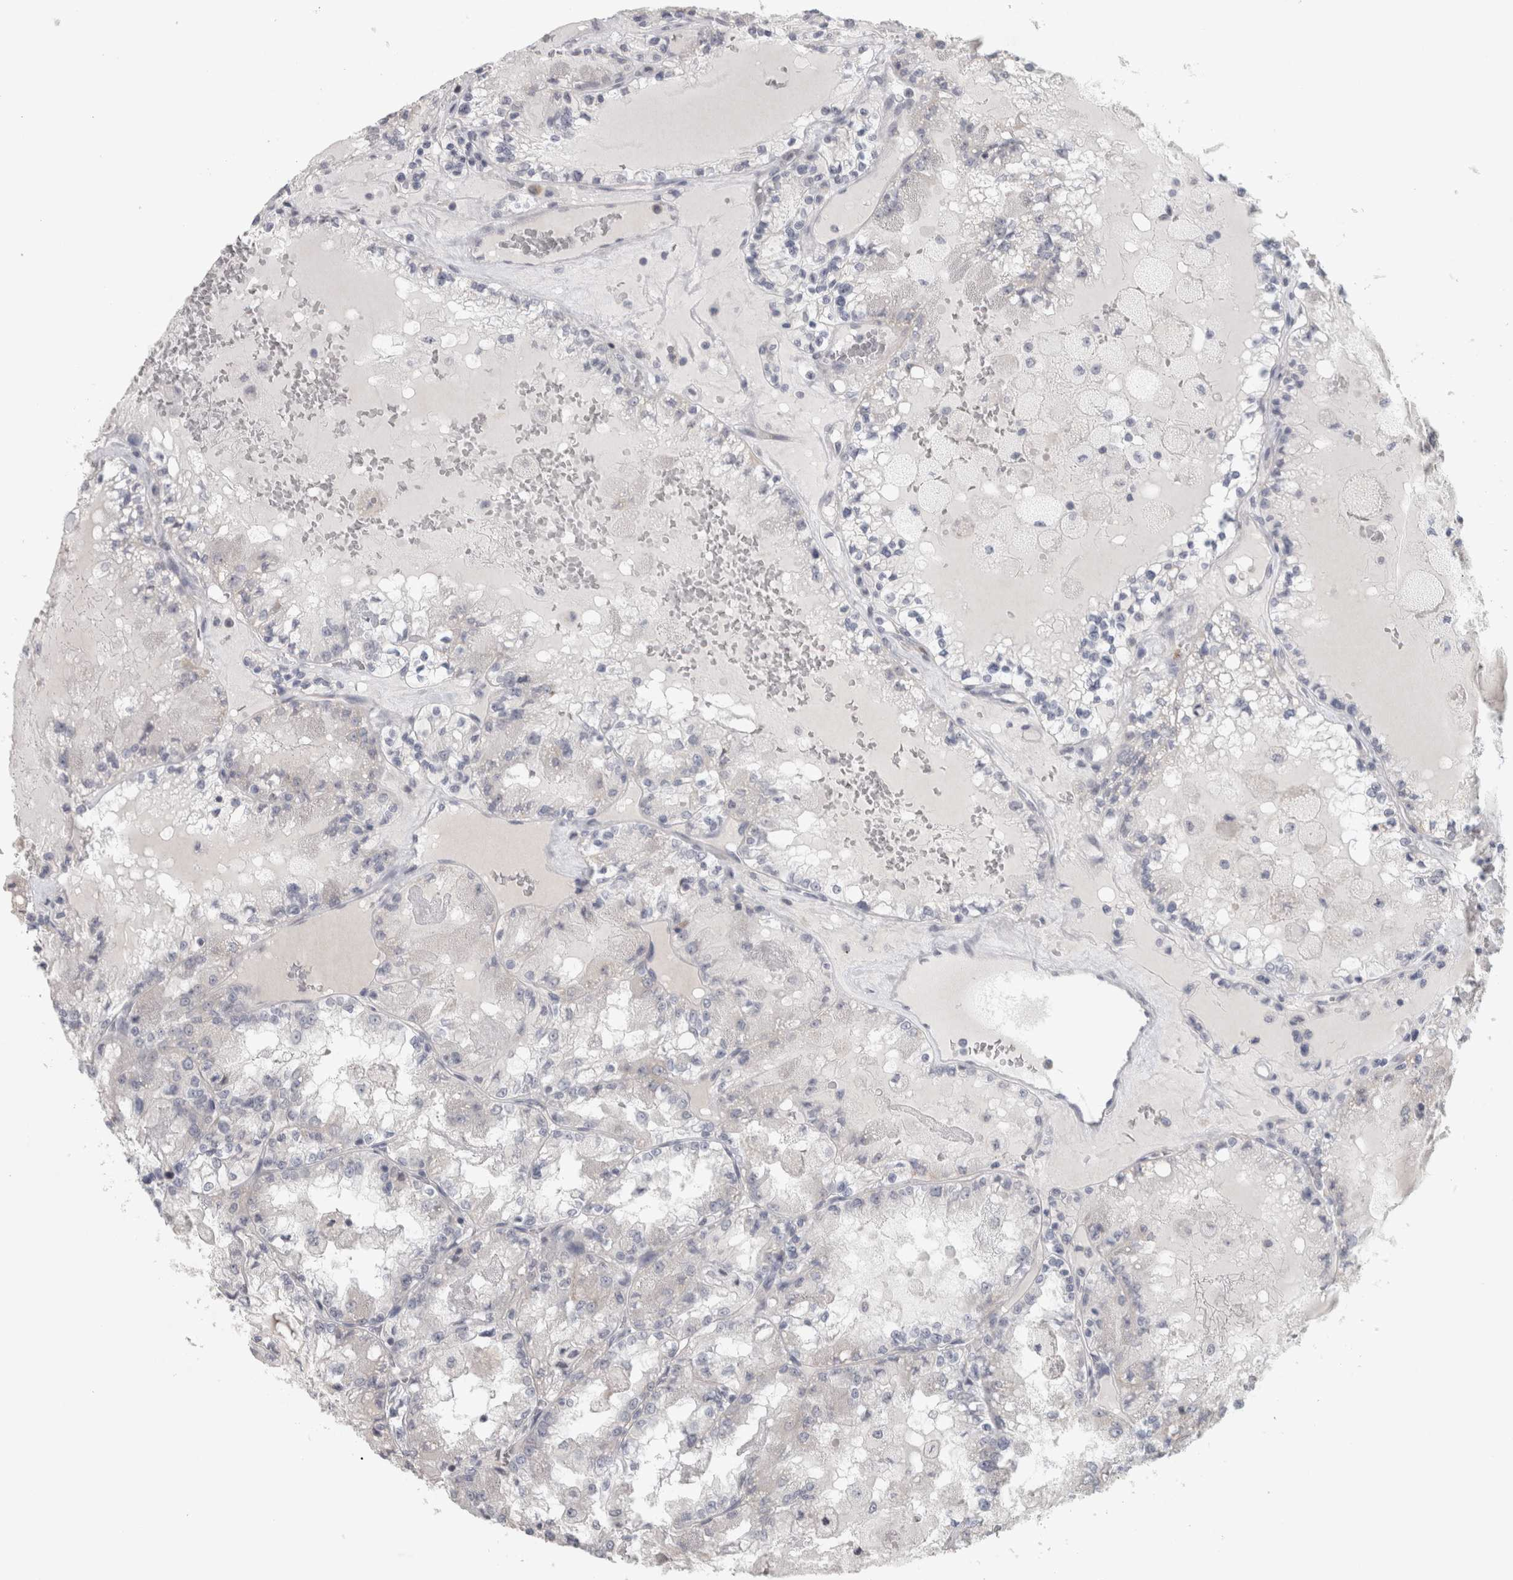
{"staining": {"intensity": "negative", "quantity": "none", "location": "none"}, "tissue": "renal cancer", "cell_type": "Tumor cells", "image_type": "cancer", "snomed": [{"axis": "morphology", "description": "Adenocarcinoma, NOS"}, {"axis": "topography", "description": "Kidney"}], "caption": "Immunohistochemical staining of renal adenocarcinoma shows no significant staining in tumor cells. (DAB immunohistochemistry (IHC) visualized using brightfield microscopy, high magnification).", "gene": "PTPRN2", "patient": {"sex": "female", "age": 56}}